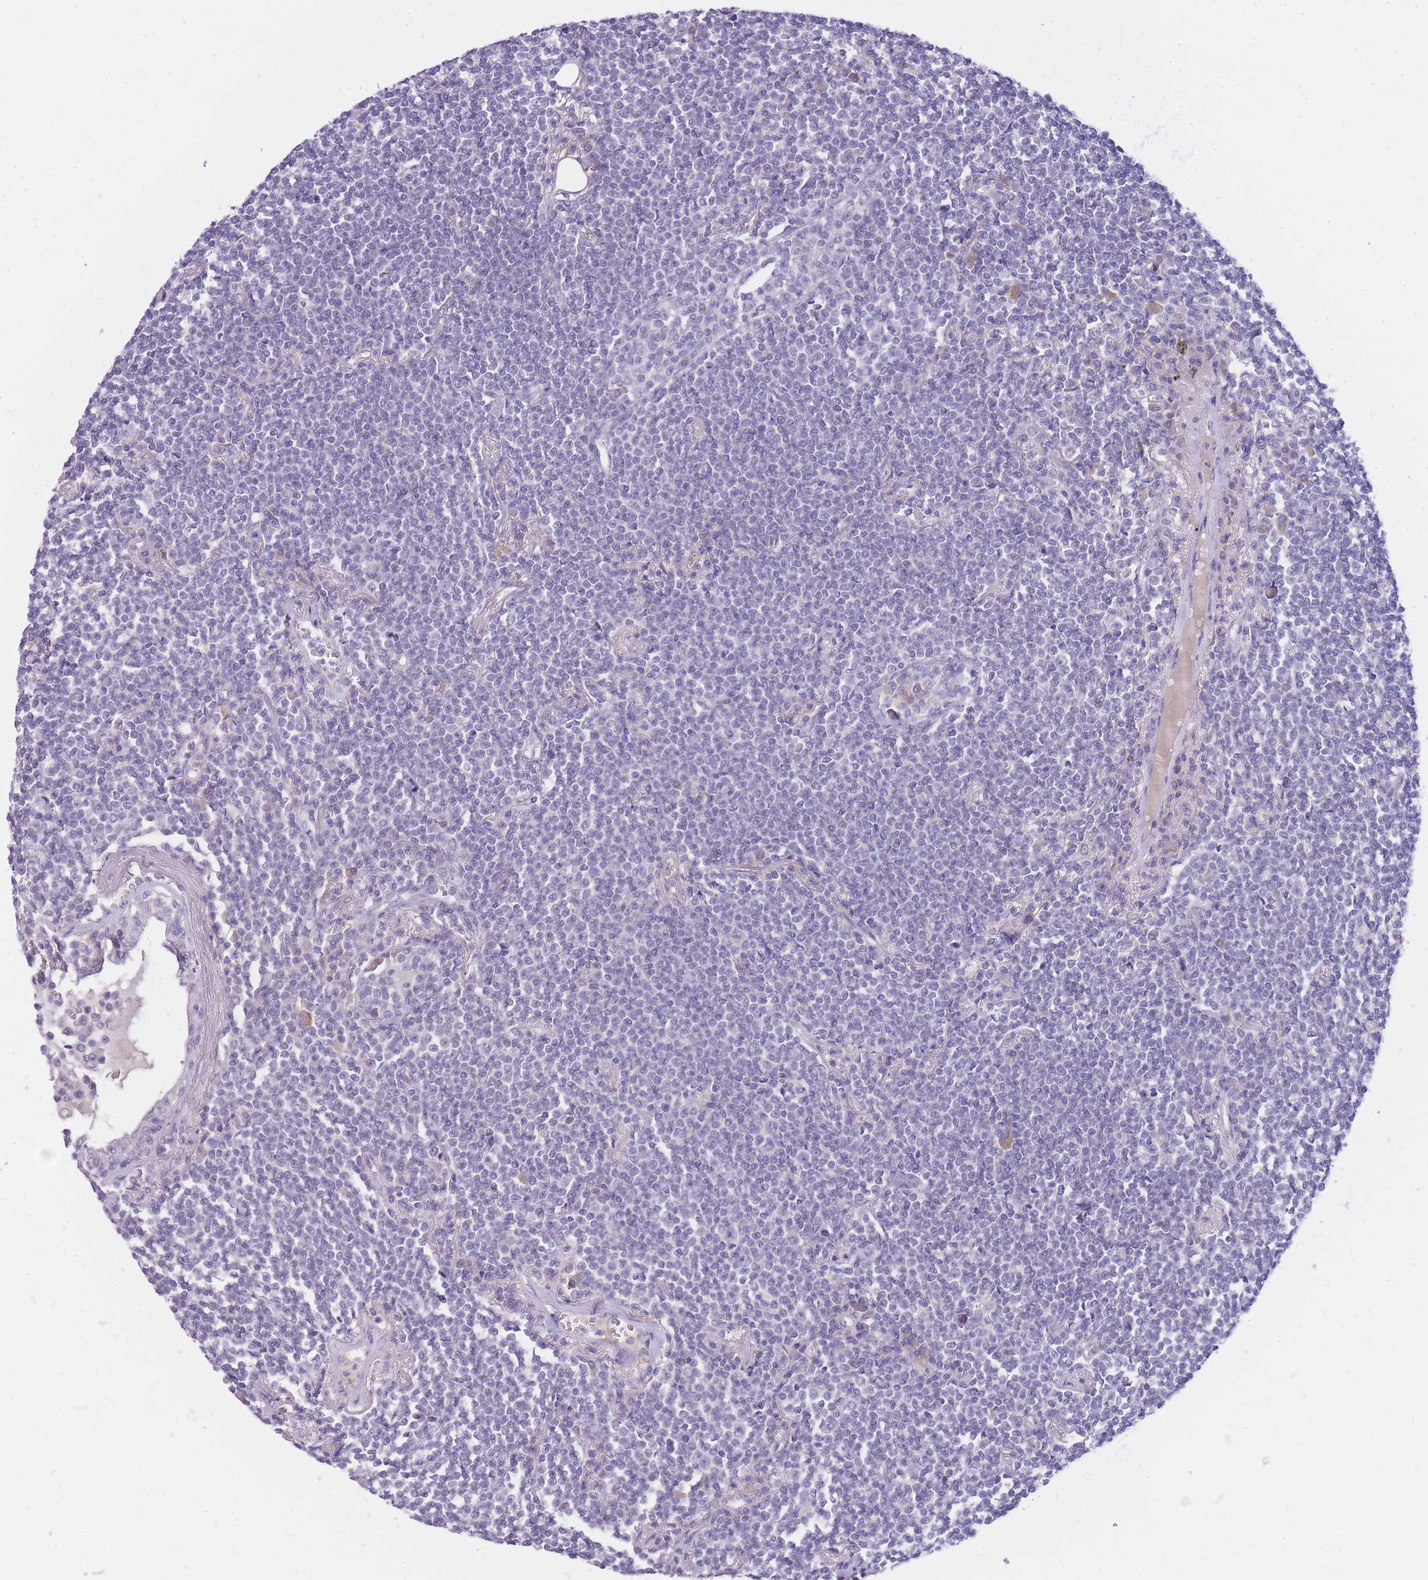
{"staining": {"intensity": "negative", "quantity": "none", "location": "none"}, "tissue": "lymphoma", "cell_type": "Tumor cells", "image_type": "cancer", "snomed": [{"axis": "morphology", "description": "Malignant lymphoma, non-Hodgkin's type, Low grade"}, {"axis": "topography", "description": "Lung"}], "caption": "A photomicrograph of lymphoma stained for a protein reveals no brown staining in tumor cells. (Stains: DAB IHC with hematoxylin counter stain, Microscopy: brightfield microscopy at high magnification).", "gene": "PRR23B", "patient": {"sex": "female", "age": 71}}